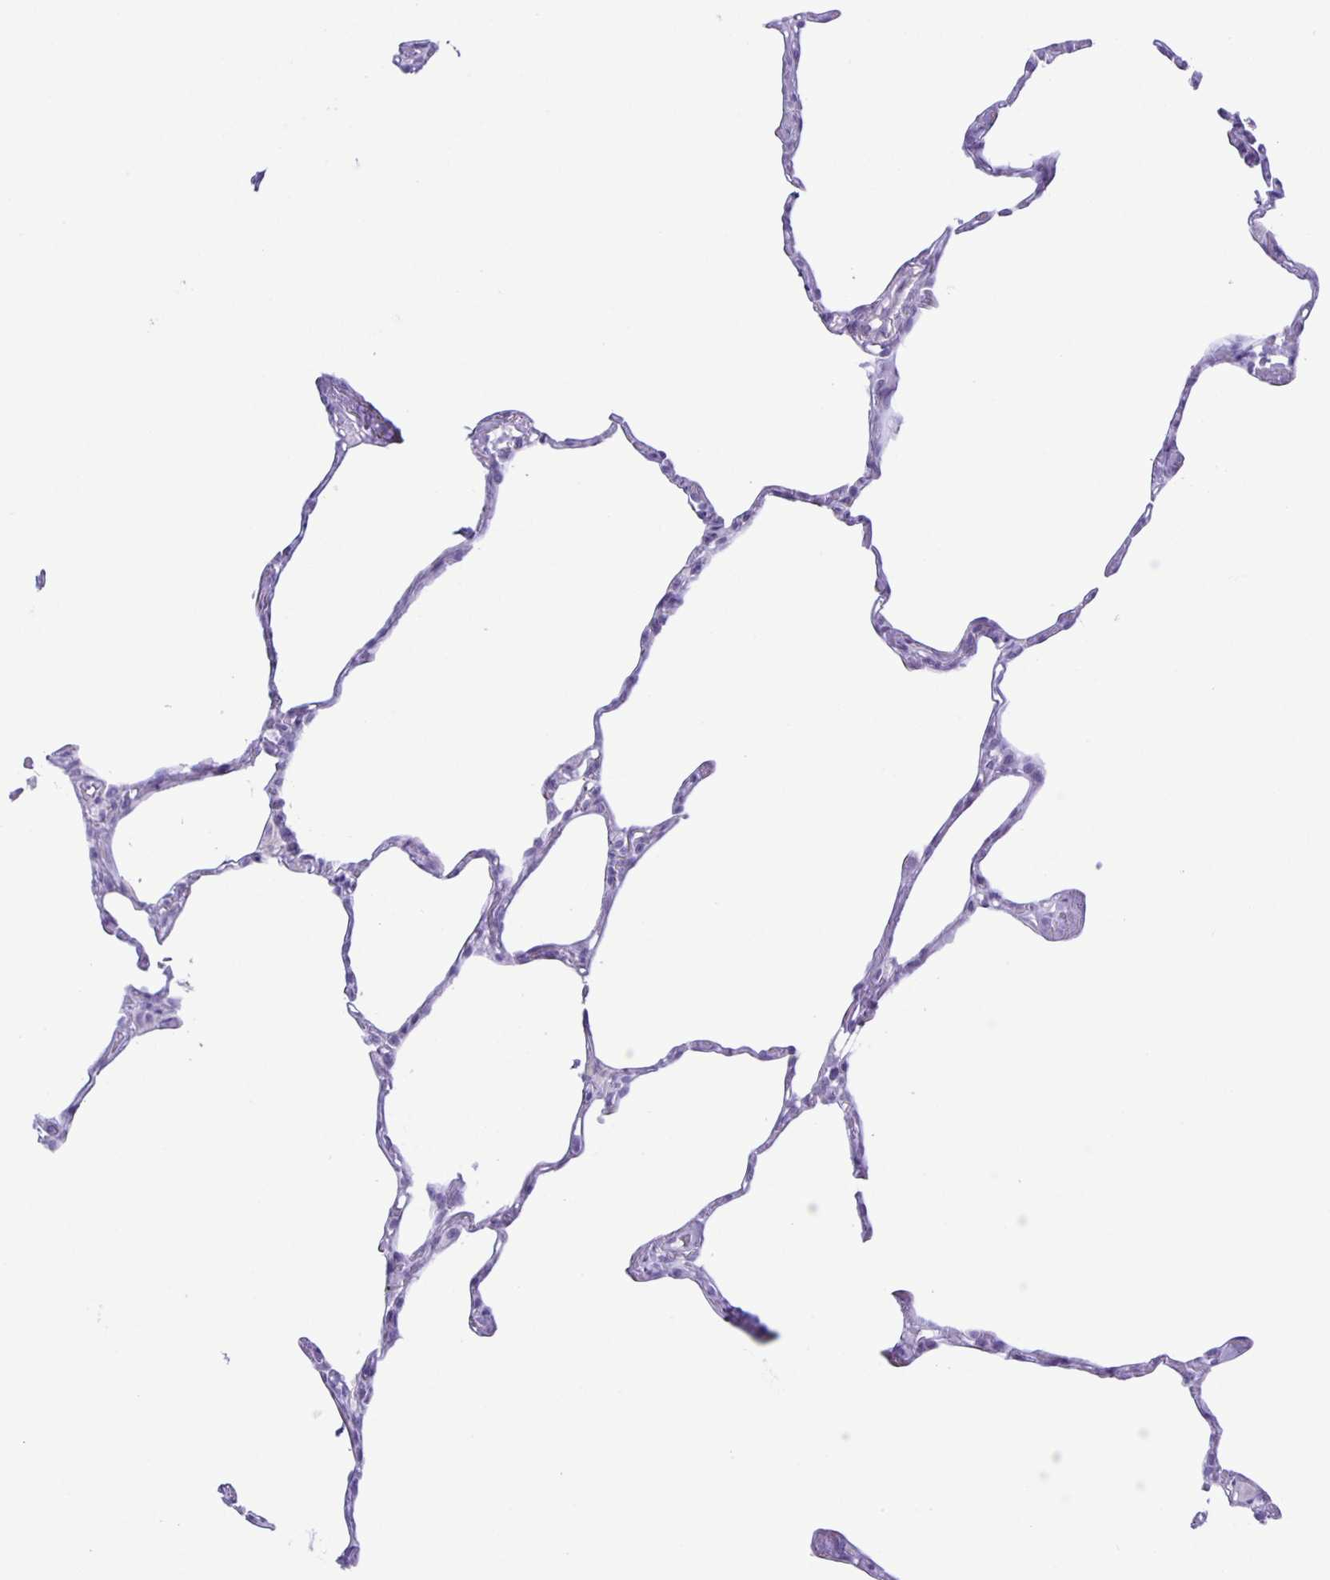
{"staining": {"intensity": "negative", "quantity": "none", "location": "none"}, "tissue": "lung", "cell_type": "Alveolar cells", "image_type": "normal", "snomed": [{"axis": "morphology", "description": "Normal tissue, NOS"}, {"axis": "topography", "description": "Lung"}], "caption": "Human lung stained for a protein using IHC demonstrates no expression in alveolar cells.", "gene": "EZHIP", "patient": {"sex": "male", "age": 65}}